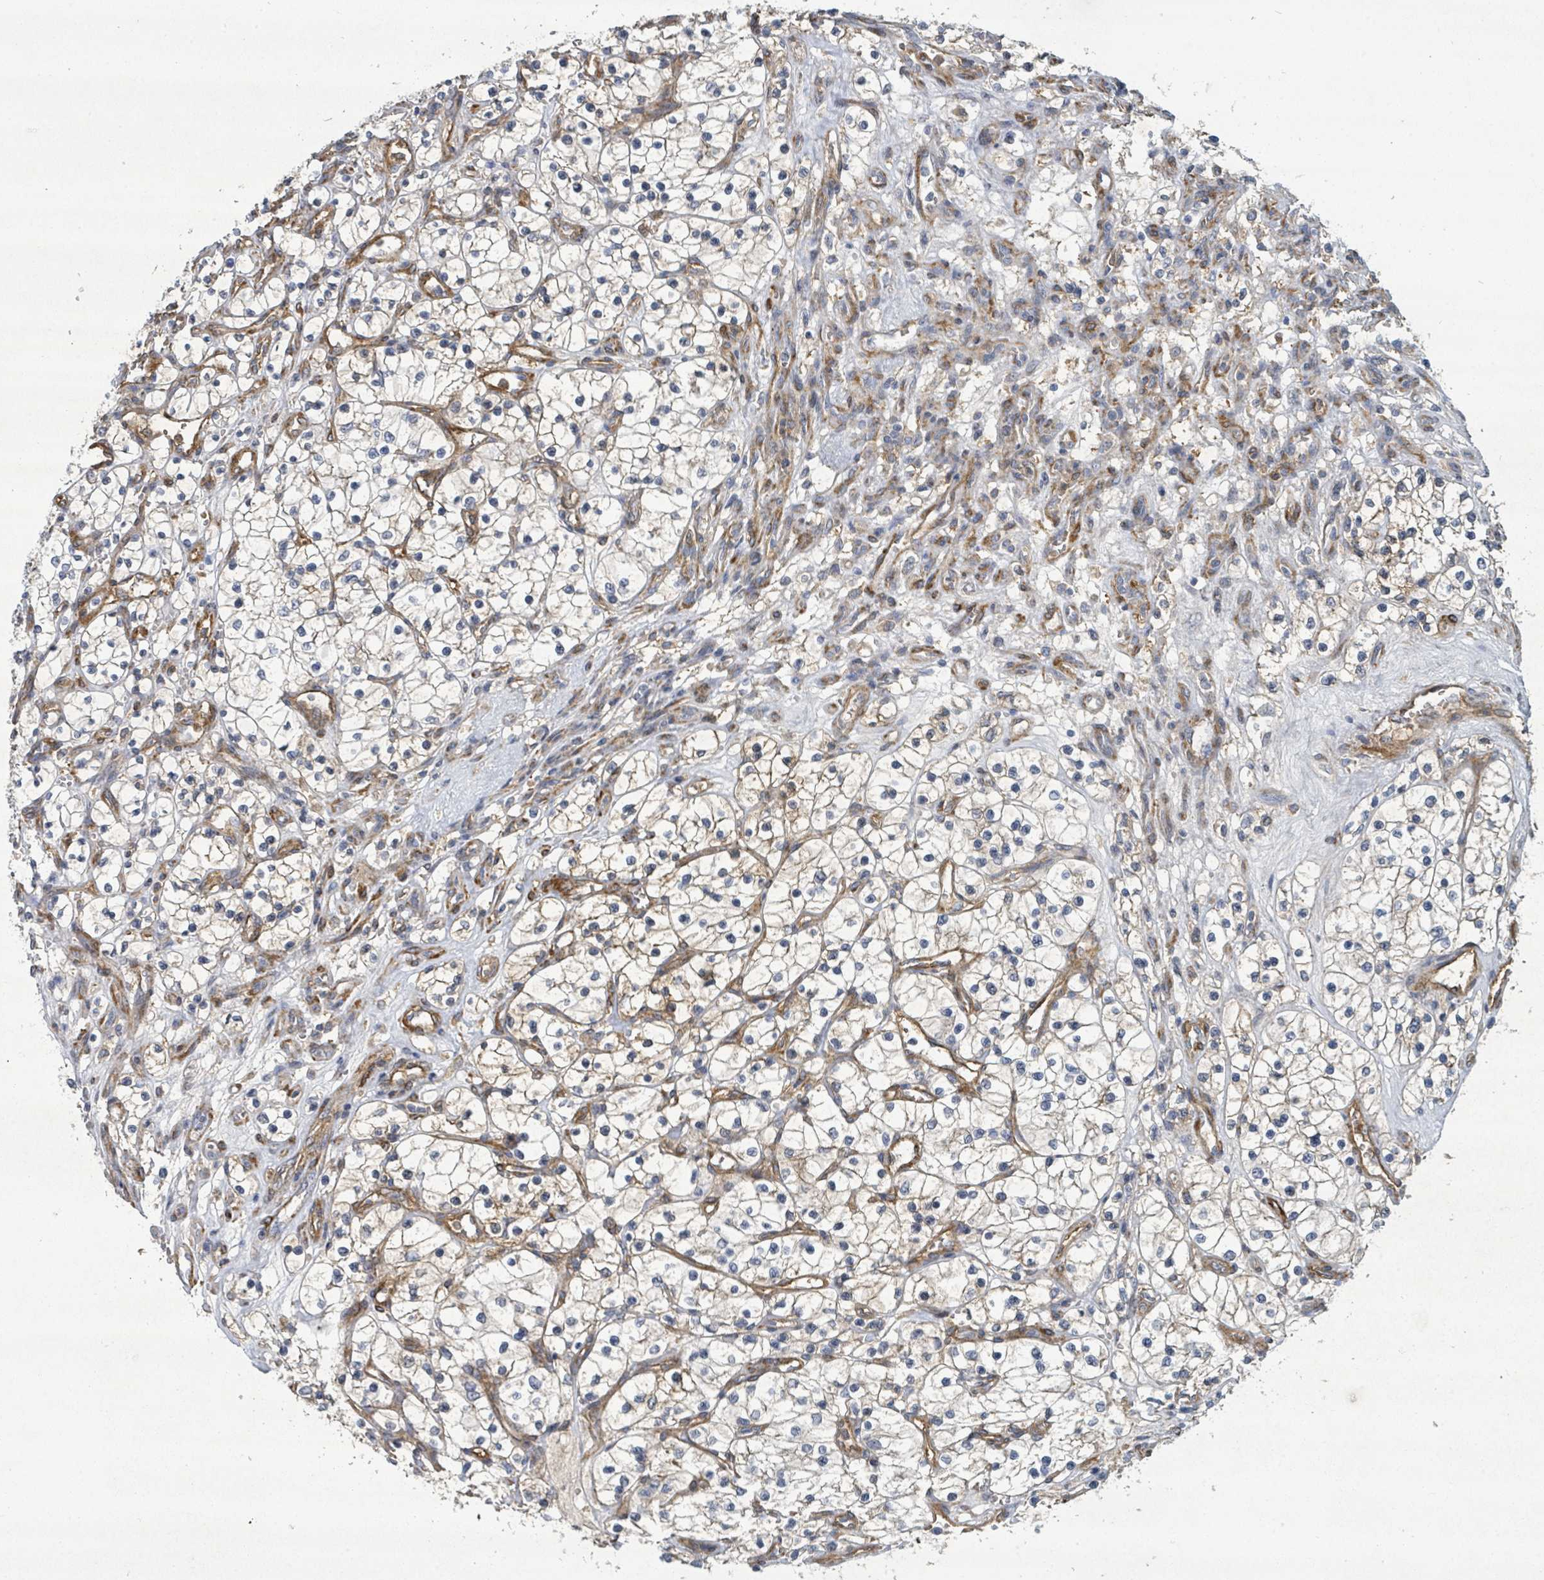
{"staining": {"intensity": "weak", "quantity": "<25%", "location": "cytoplasmic/membranous"}, "tissue": "renal cancer", "cell_type": "Tumor cells", "image_type": "cancer", "snomed": [{"axis": "morphology", "description": "Adenocarcinoma, NOS"}, {"axis": "topography", "description": "Kidney"}], "caption": "Immunohistochemistry (IHC) of human renal adenocarcinoma exhibits no positivity in tumor cells.", "gene": "IFIT1", "patient": {"sex": "female", "age": 69}}